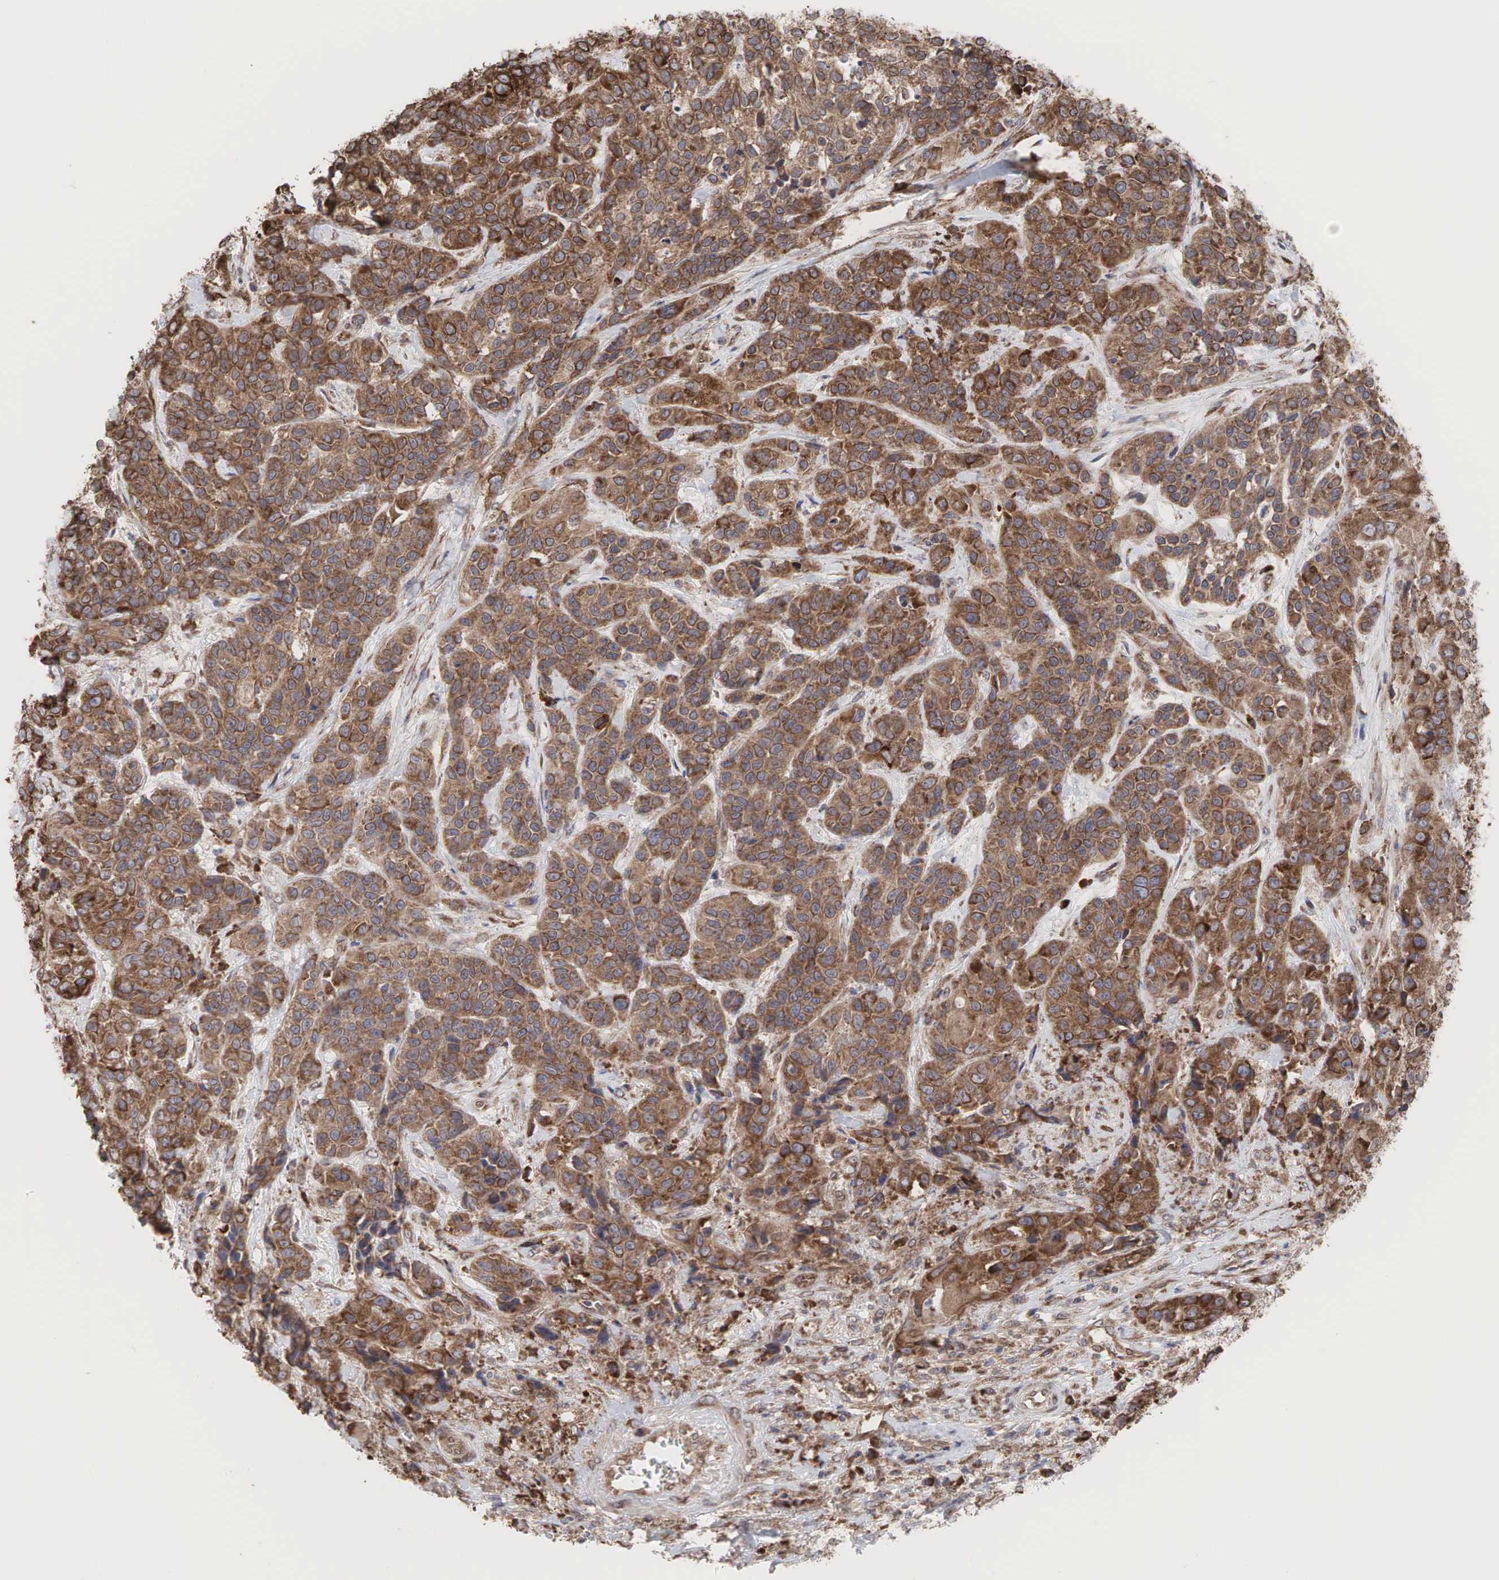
{"staining": {"intensity": "strong", "quantity": ">75%", "location": "cytoplasmic/membranous,nuclear"}, "tissue": "urothelial cancer", "cell_type": "Tumor cells", "image_type": "cancer", "snomed": [{"axis": "morphology", "description": "Urothelial carcinoma, High grade"}, {"axis": "topography", "description": "Urinary bladder"}], "caption": "The image reveals a brown stain indicating the presence of a protein in the cytoplasmic/membranous and nuclear of tumor cells in urothelial cancer.", "gene": "PABPC5", "patient": {"sex": "female", "age": 81}}